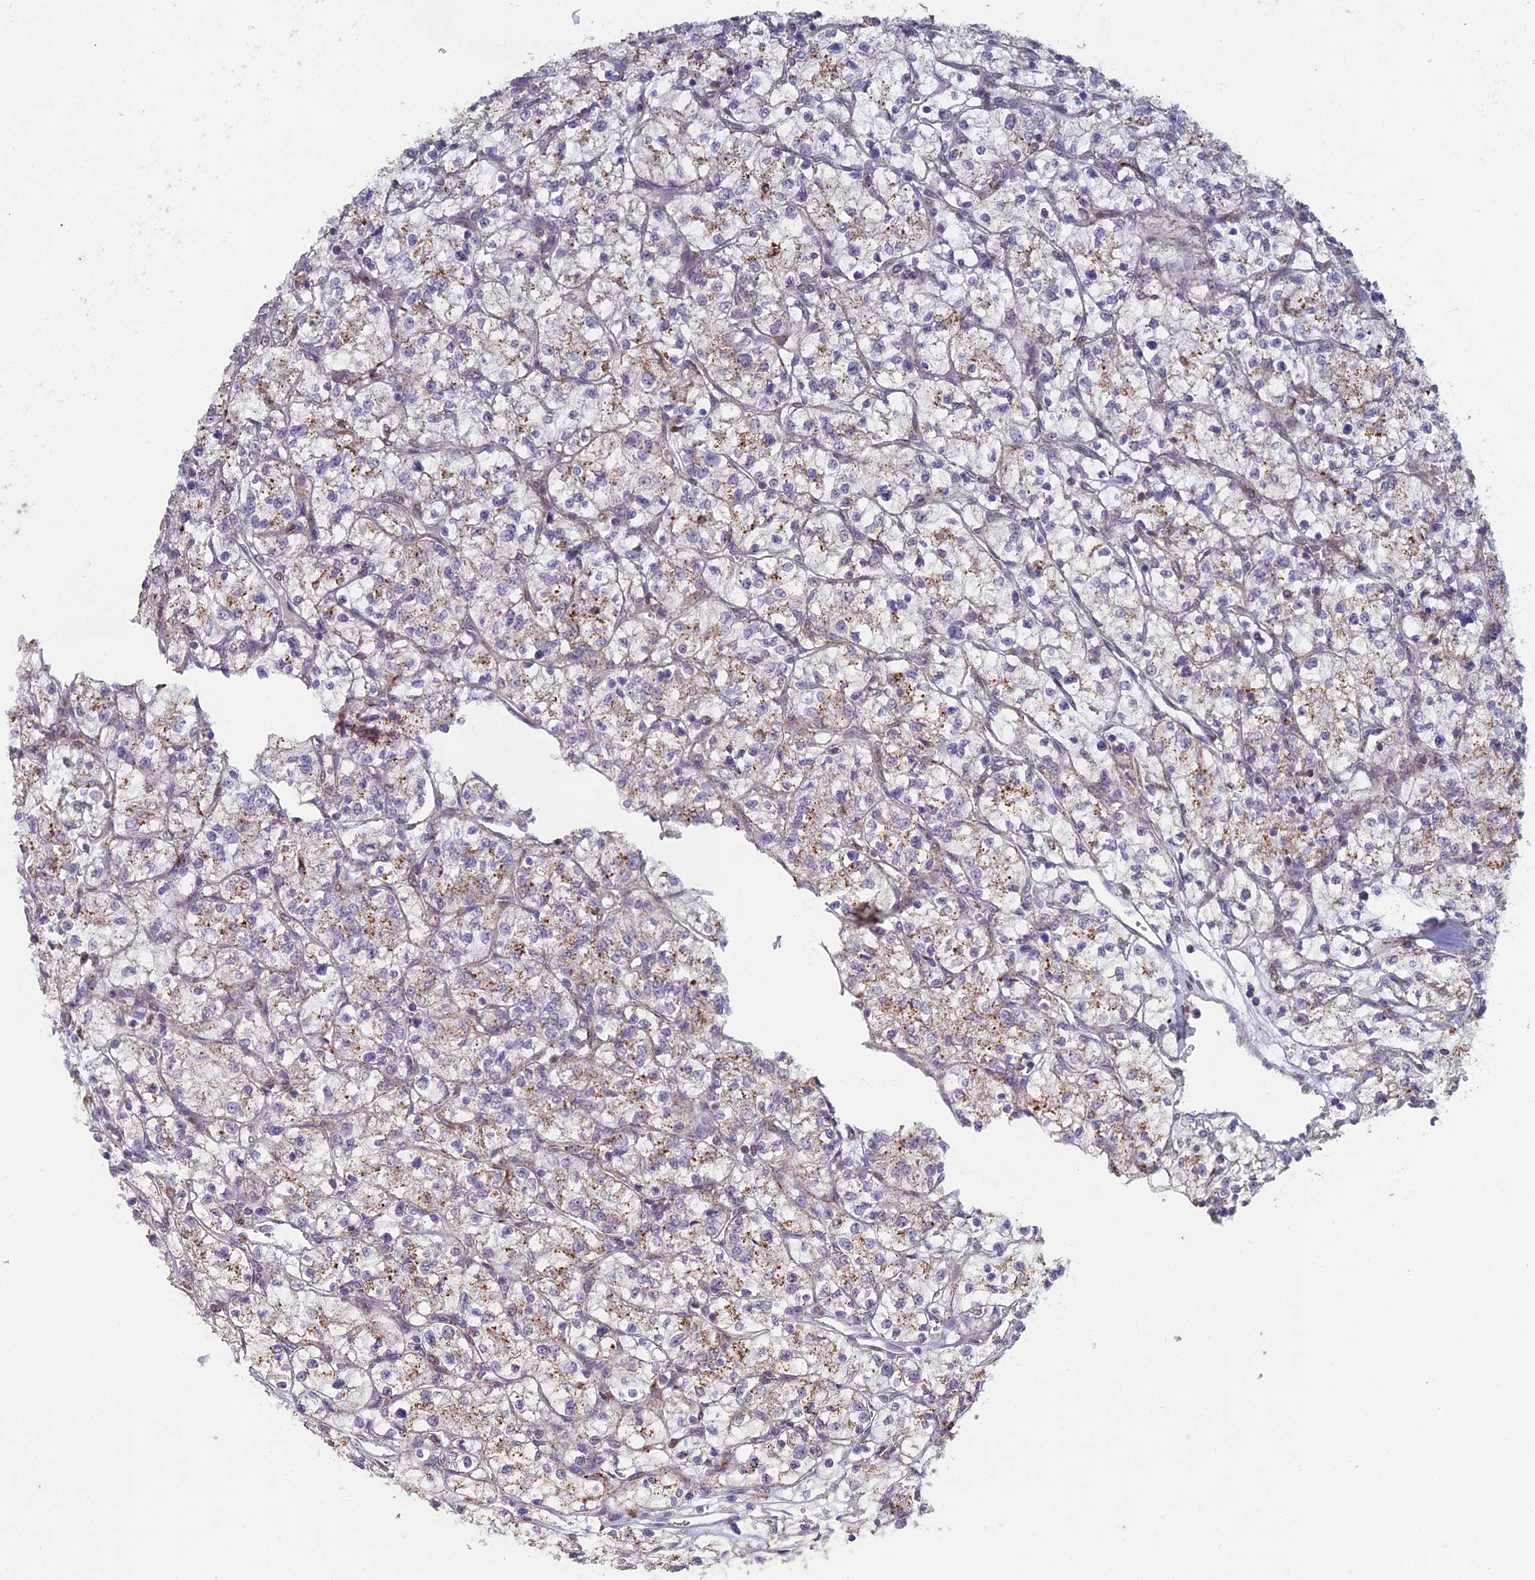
{"staining": {"intensity": "weak", "quantity": "<25%", "location": "cytoplasmic/membranous"}, "tissue": "renal cancer", "cell_type": "Tumor cells", "image_type": "cancer", "snomed": [{"axis": "morphology", "description": "Adenocarcinoma, NOS"}, {"axis": "topography", "description": "Kidney"}], "caption": "High magnification brightfield microscopy of renal cancer (adenocarcinoma) stained with DAB (brown) and counterstained with hematoxylin (blue): tumor cells show no significant expression.", "gene": "FOXS1", "patient": {"sex": "female", "age": 64}}